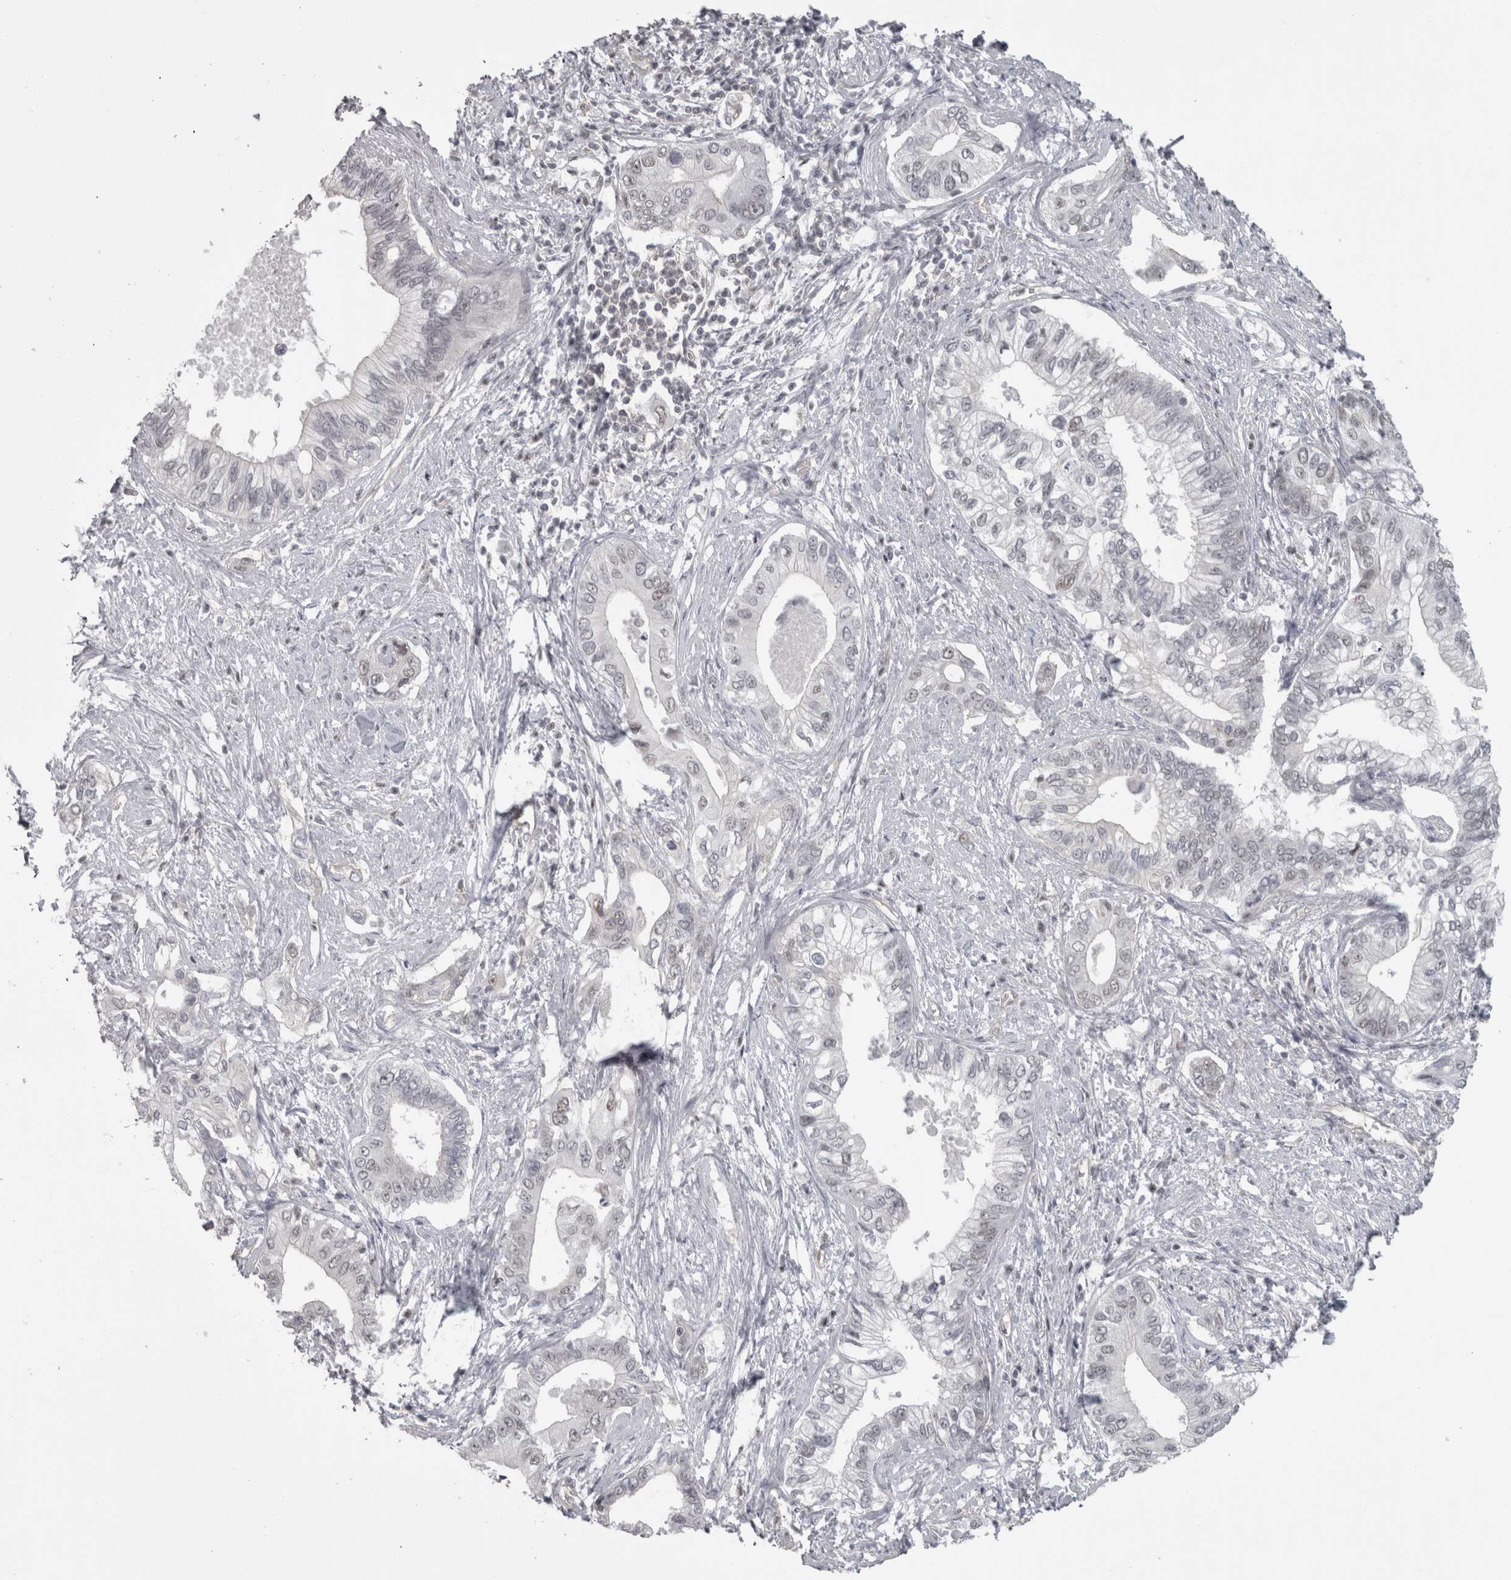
{"staining": {"intensity": "negative", "quantity": "none", "location": "none"}, "tissue": "pancreatic cancer", "cell_type": "Tumor cells", "image_type": "cancer", "snomed": [{"axis": "morphology", "description": "Normal tissue, NOS"}, {"axis": "morphology", "description": "Adenocarcinoma, NOS"}, {"axis": "topography", "description": "Pancreas"}, {"axis": "topography", "description": "Peripheral nerve tissue"}], "caption": "This is a histopathology image of IHC staining of pancreatic cancer (adenocarcinoma), which shows no positivity in tumor cells.", "gene": "PPP1R12B", "patient": {"sex": "male", "age": 59}}